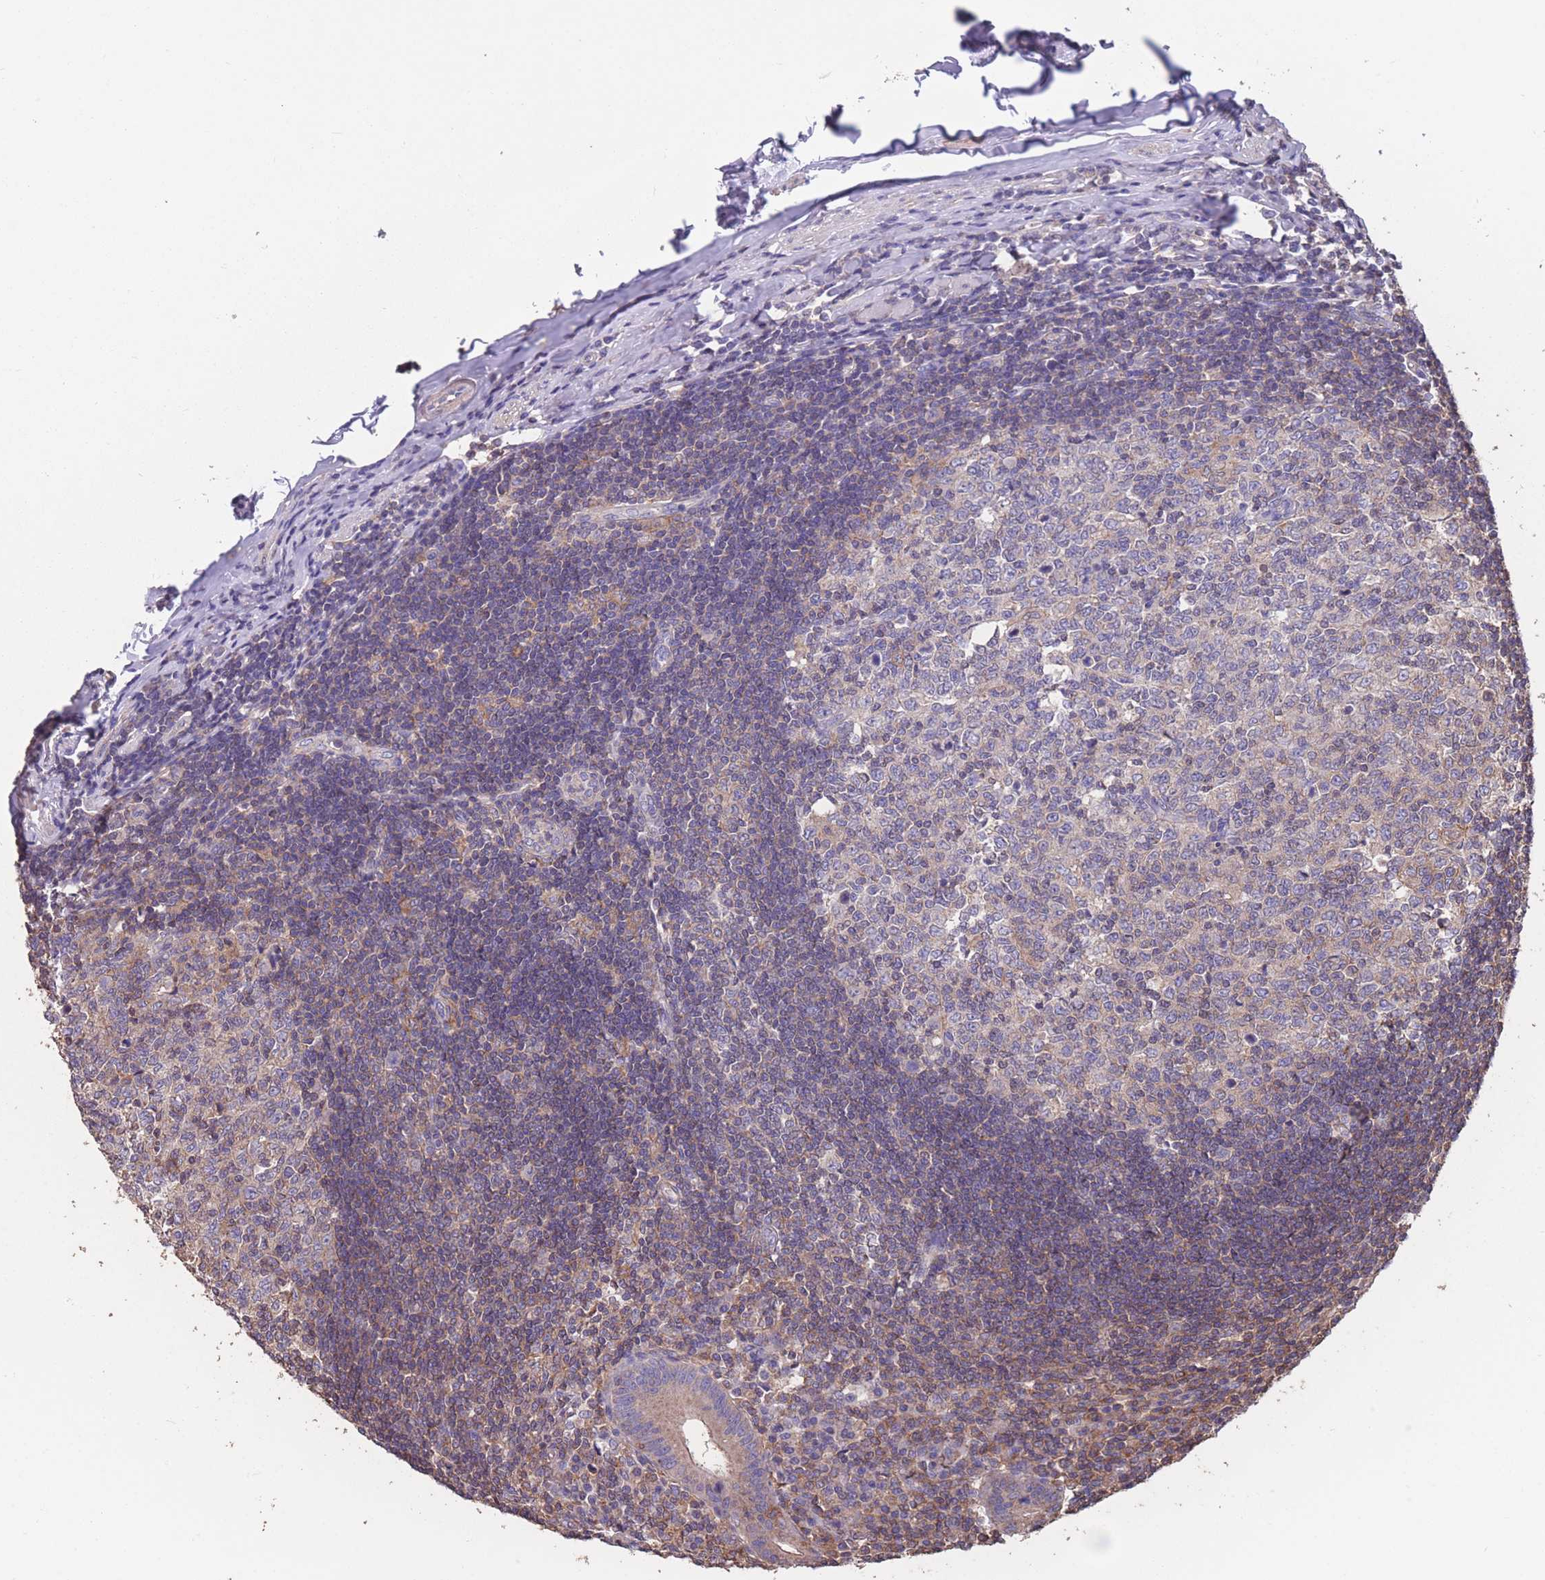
{"staining": {"intensity": "weak", "quantity": ">75%", "location": "cytoplasmic/membranous"}, "tissue": "appendix", "cell_type": "Glandular cells", "image_type": "normal", "snomed": [{"axis": "morphology", "description": "Normal tissue, NOS"}, {"axis": "topography", "description": "Appendix"}], "caption": "Immunohistochemical staining of benign appendix demonstrates weak cytoplasmic/membranous protein positivity in about >75% of glandular cells.", "gene": "NUDT21", "patient": {"sex": "female", "age": 54}}